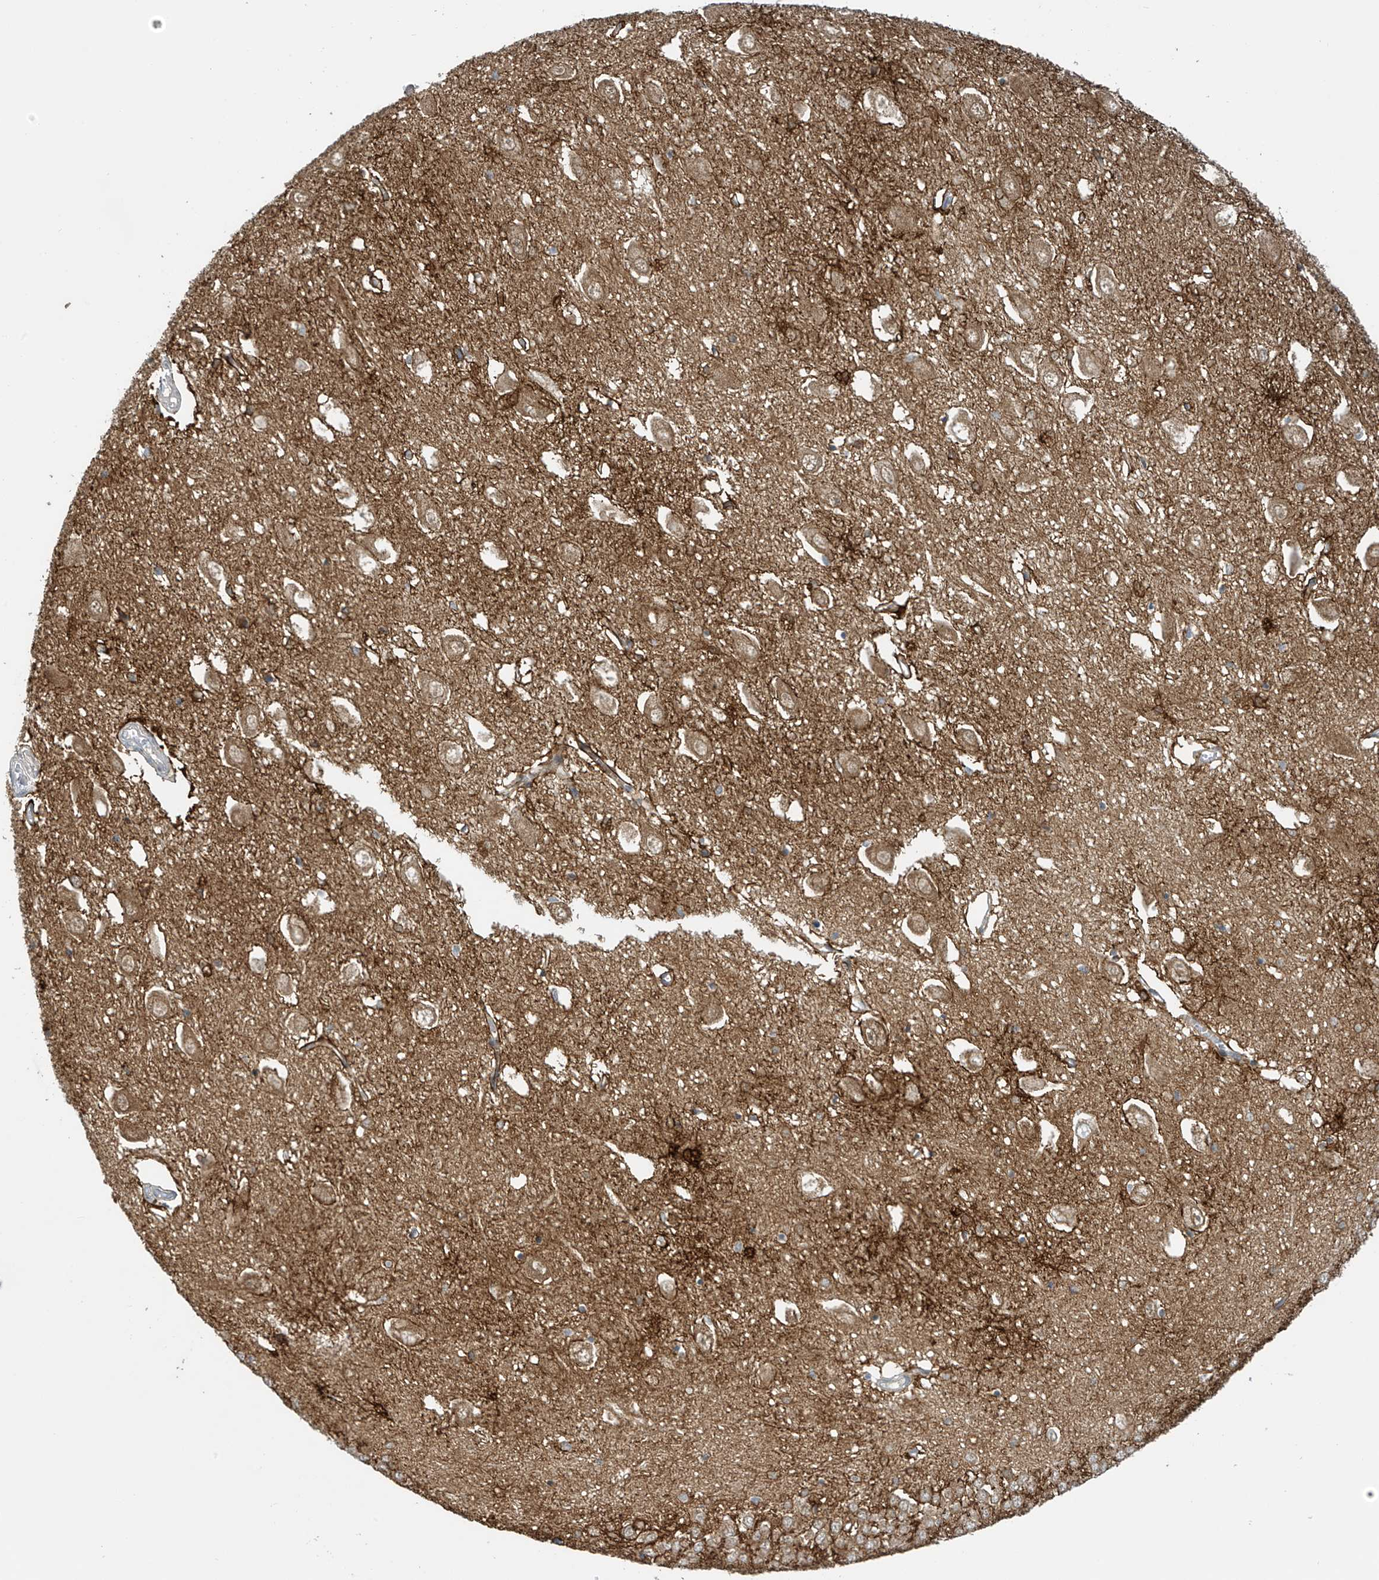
{"staining": {"intensity": "weak", "quantity": "25%-75%", "location": "cytoplasmic/membranous"}, "tissue": "hippocampus", "cell_type": "Glial cells", "image_type": "normal", "snomed": [{"axis": "morphology", "description": "Normal tissue, NOS"}, {"axis": "topography", "description": "Hippocampus"}], "caption": "Protein expression analysis of normal hippocampus exhibits weak cytoplasmic/membranous staining in about 25%-75% of glial cells. The staining was performed using DAB, with brown indicating positive protein expression. Nuclei are stained blue with hematoxylin.", "gene": "FSD1L", "patient": {"sex": "female", "age": 64}}